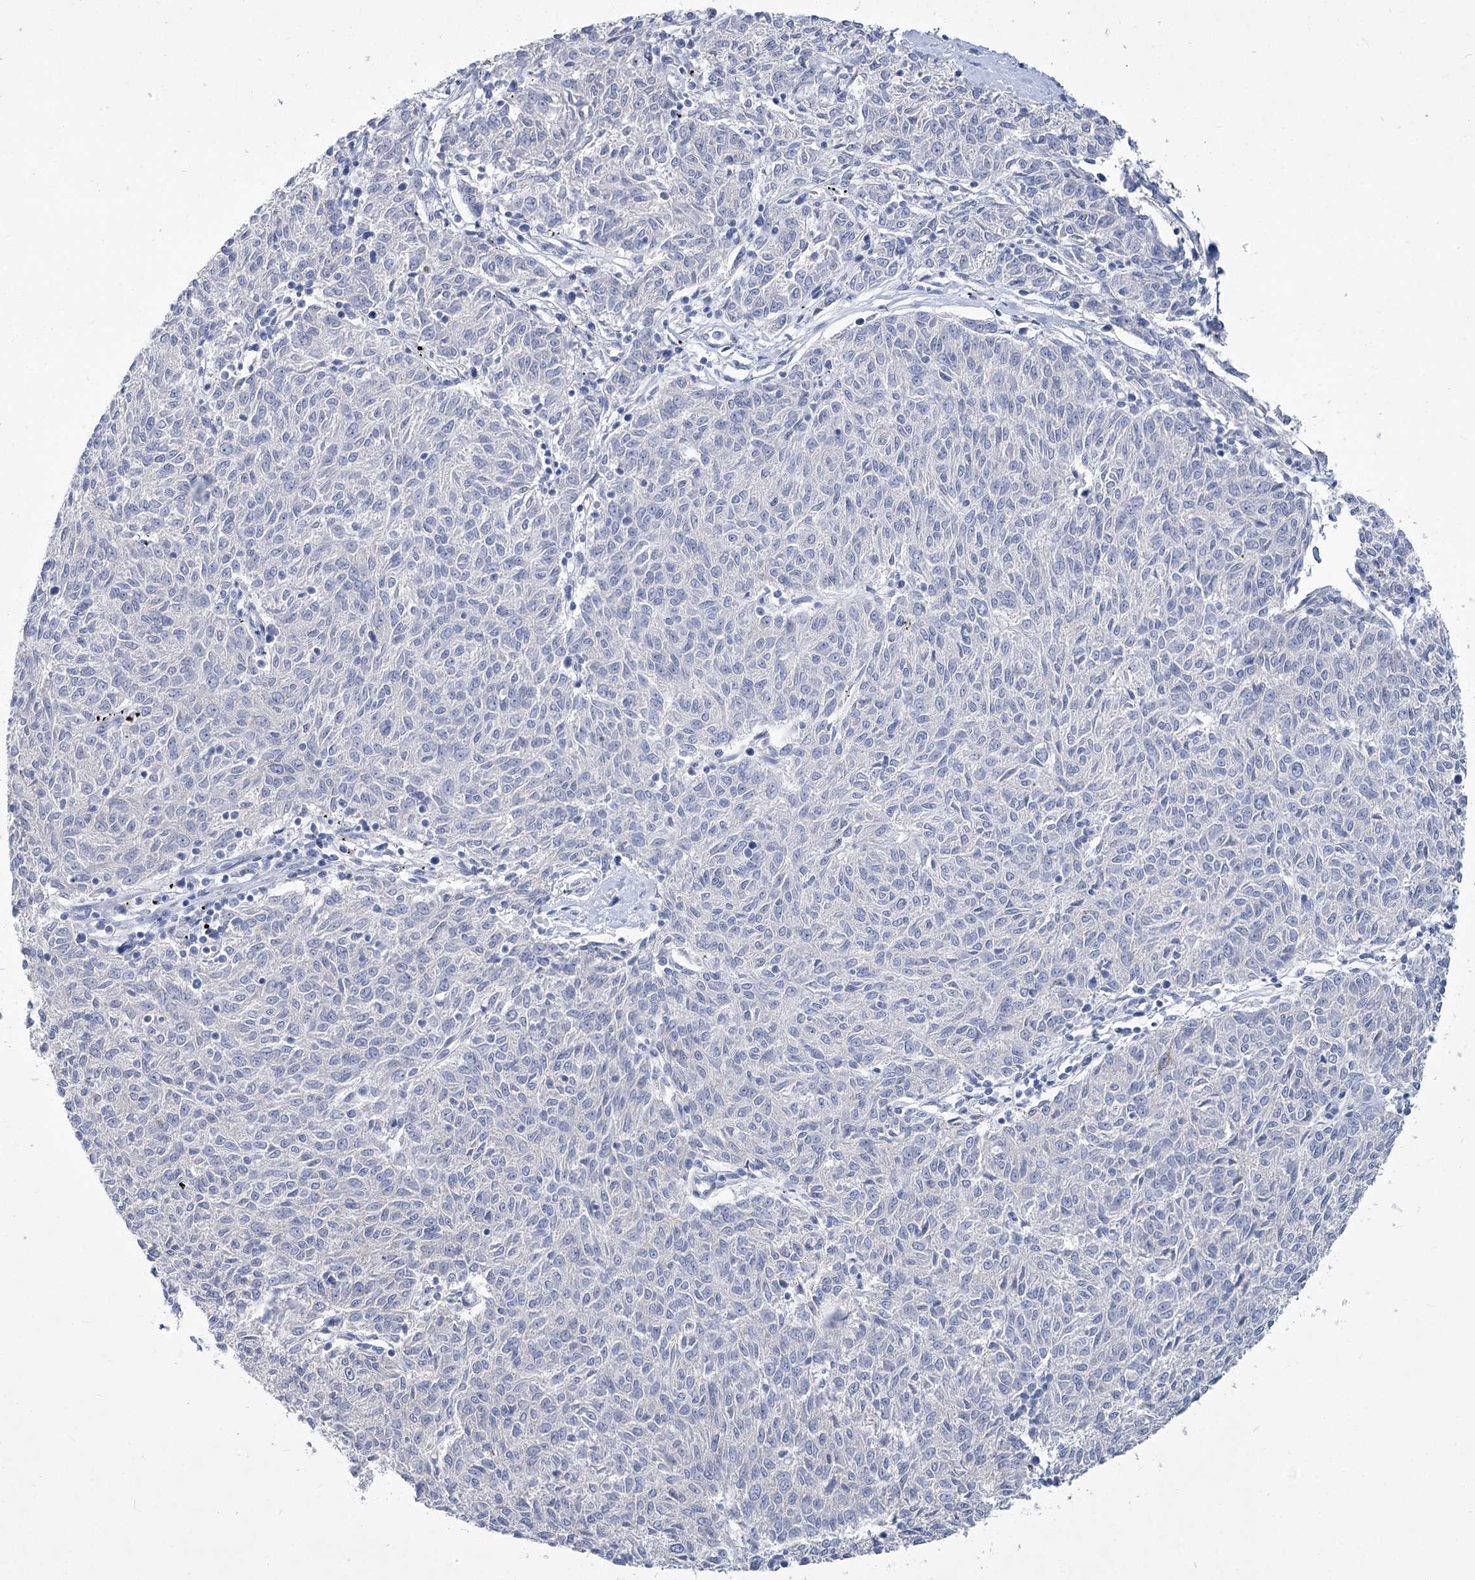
{"staining": {"intensity": "negative", "quantity": "none", "location": "none"}, "tissue": "melanoma", "cell_type": "Tumor cells", "image_type": "cancer", "snomed": [{"axis": "morphology", "description": "Malignant melanoma, NOS"}, {"axis": "topography", "description": "Skin"}], "caption": "A high-resolution image shows immunohistochemistry staining of melanoma, which exhibits no significant positivity in tumor cells.", "gene": "SLC9A3", "patient": {"sex": "female", "age": 72}}